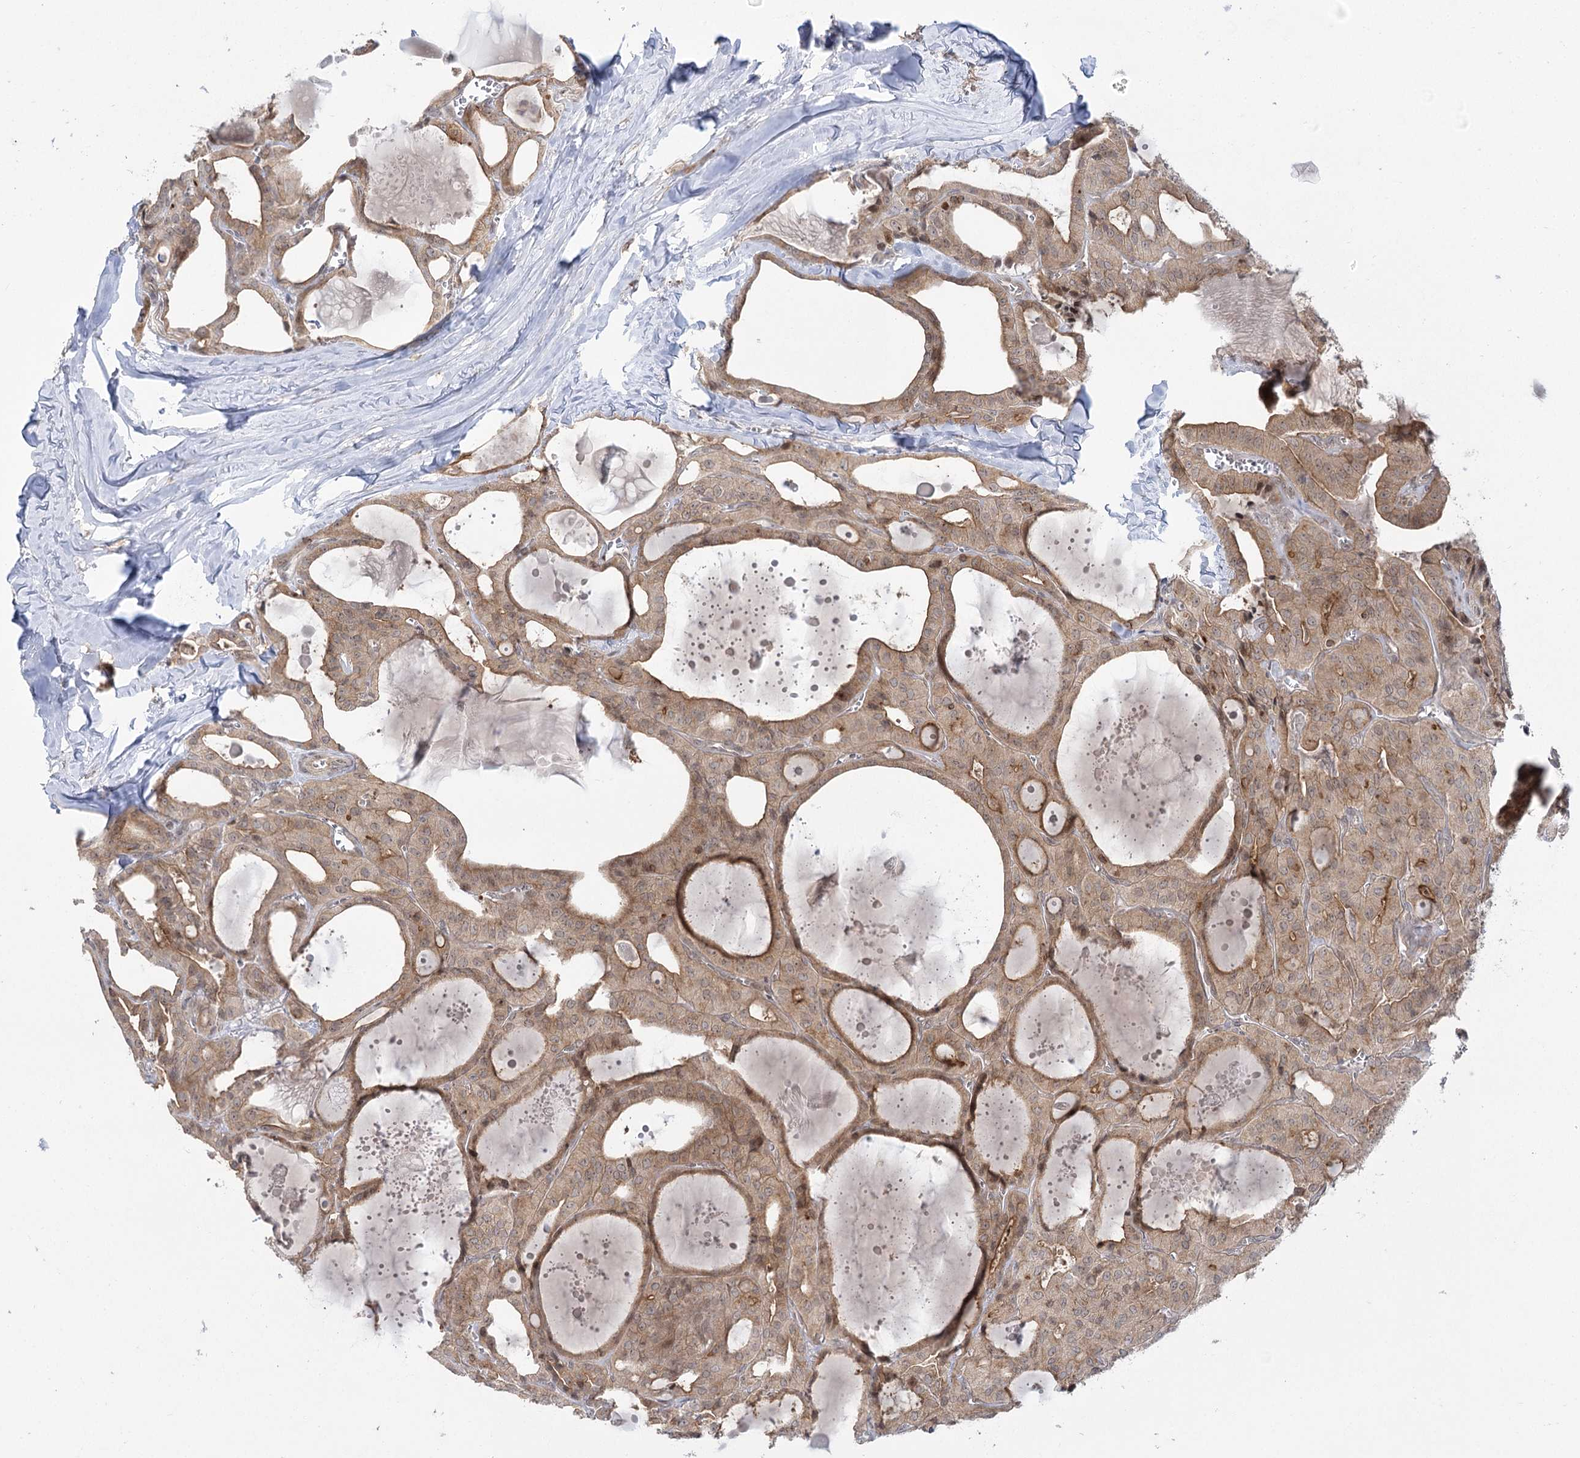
{"staining": {"intensity": "weak", "quantity": ">75%", "location": "cytoplasmic/membranous"}, "tissue": "thyroid cancer", "cell_type": "Tumor cells", "image_type": "cancer", "snomed": [{"axis": "morphology", "description": "Papillary adenocarcinoma, NOS"}, {"axis": "topography", "description": "Thyroid gland"}], "caption": "Brown immunohistochemical staining in thyroid papillary adenocarcinoma demonstrates weak cytoplasmic/membranous expression in about >75% of tumor cells.", "gene": "SYTL1", "patient": {"sex": "male", "age": 52}}